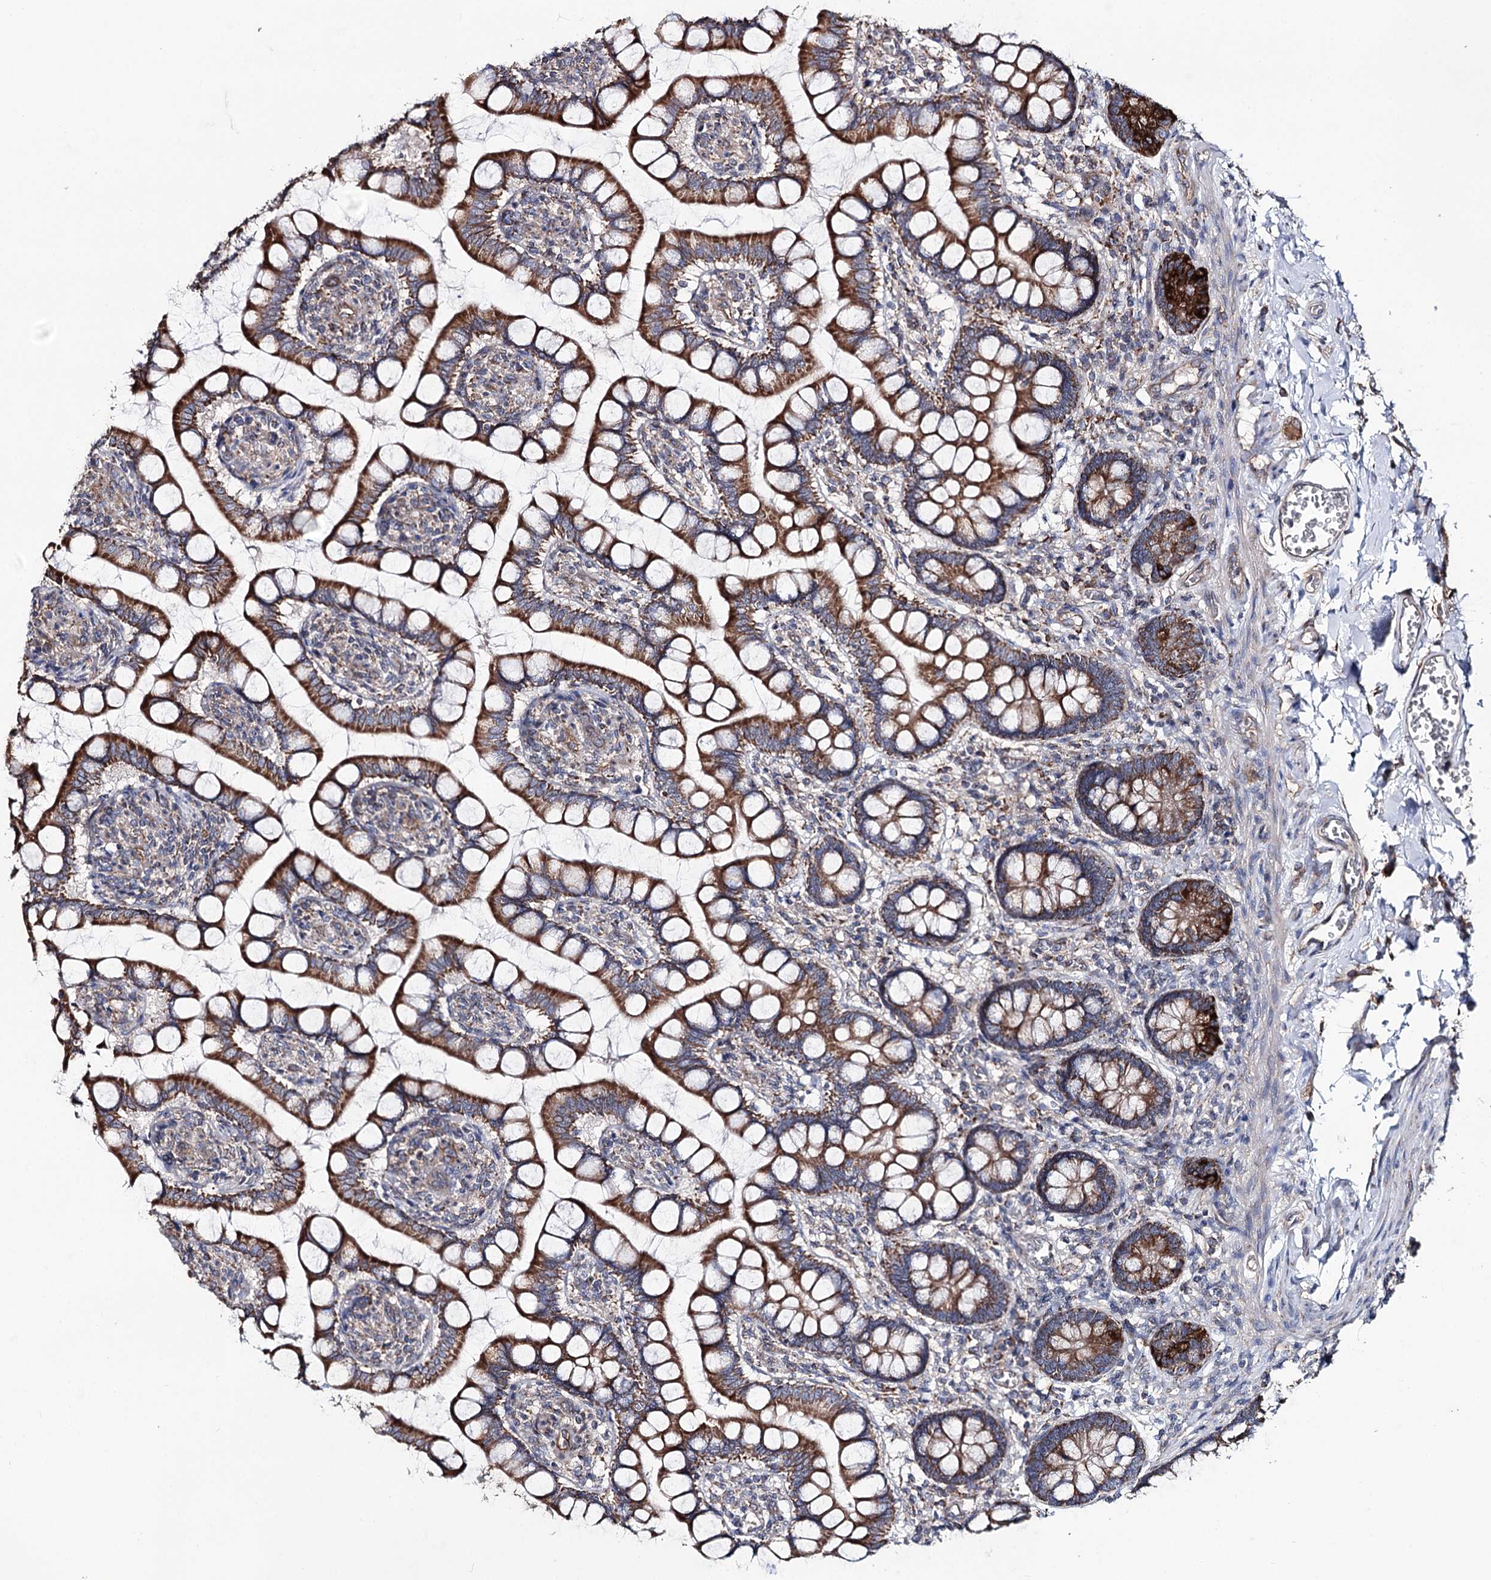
{"staining": {"intensity": "strong", "quantity": ">75%", "location": "cytoplasmic/membranous"}, "tissue": "small intestine", "cell_type": "Glandular cells", "image_type": "normal", "snomed": [{"axis": "morphology", "description": "Normal tissue, NOS"}, {"axis": "topography", "description": "Small intestine"}], "caption": "Immunohistochemistry image of unremarkable human small intestine stained for a protein (brown), which reveals high levels of strong cytoplasmic/membranous expression in about >75% of glandular cells.", "gene": "MSANTD2", "patient": {"sex": "male", "age": 52}}